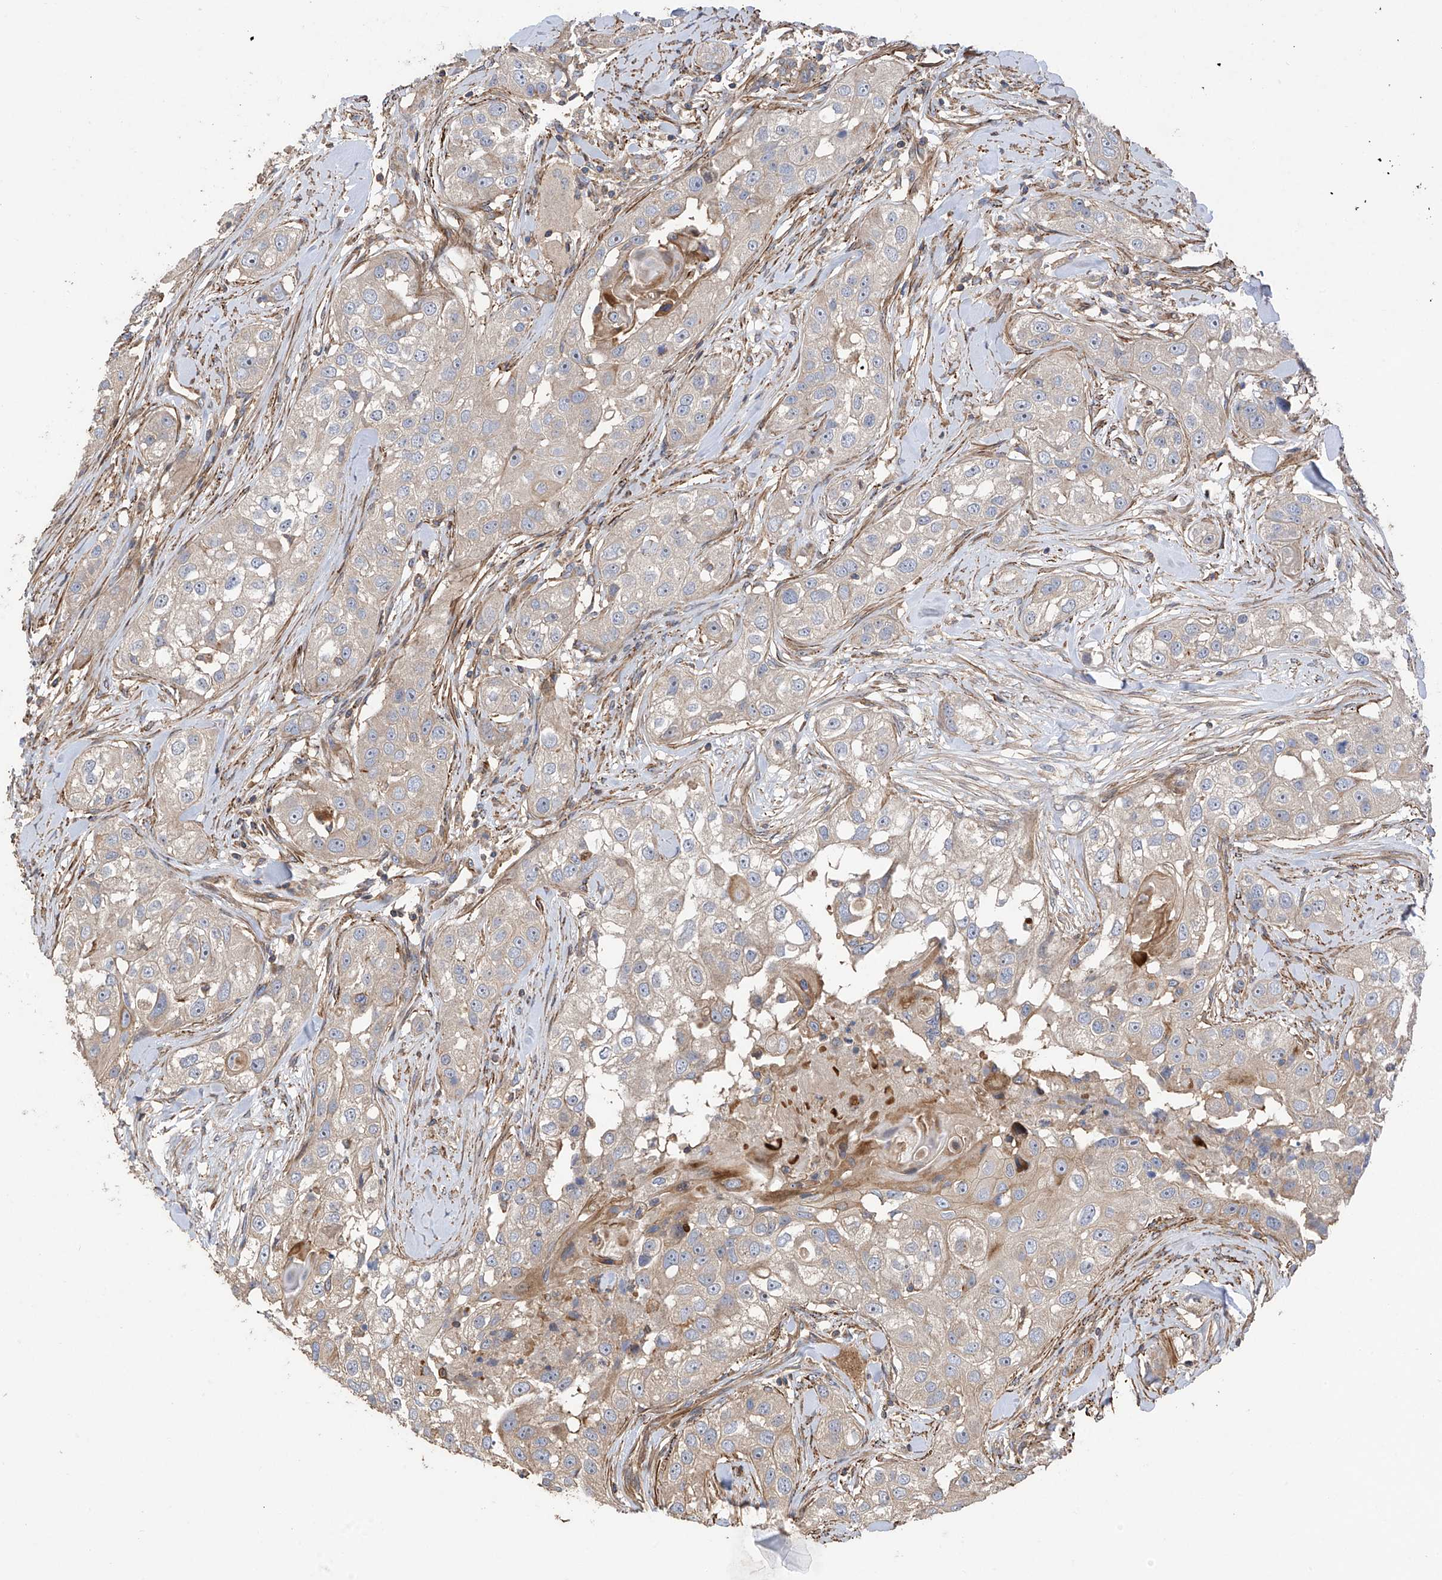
{"staining": {"intensity": "weak", "quantity": "<25%", "location": "cytoplasmic/membranous"}, "tissue": "head and neck cancer", "cell_type": "Tumor cells", "image_type": "cancer", "snomed": [{"axis": "morphology", "description": "Normal tissue, NOS"}, {"axis": "morphology", "description": "Squamous cell carcinoma, NOS"}, {"axis": "topography", "description": "Skeletal muscle"}, {"axis": "topography", "description": "Head-Neck"}], "caption": "Tumor cells show no significant protein staining in head and neck cancer (squamous cell carcinoma).", "gene": "SLC43A3", "patient": {"sex": "male", "age": 51}}